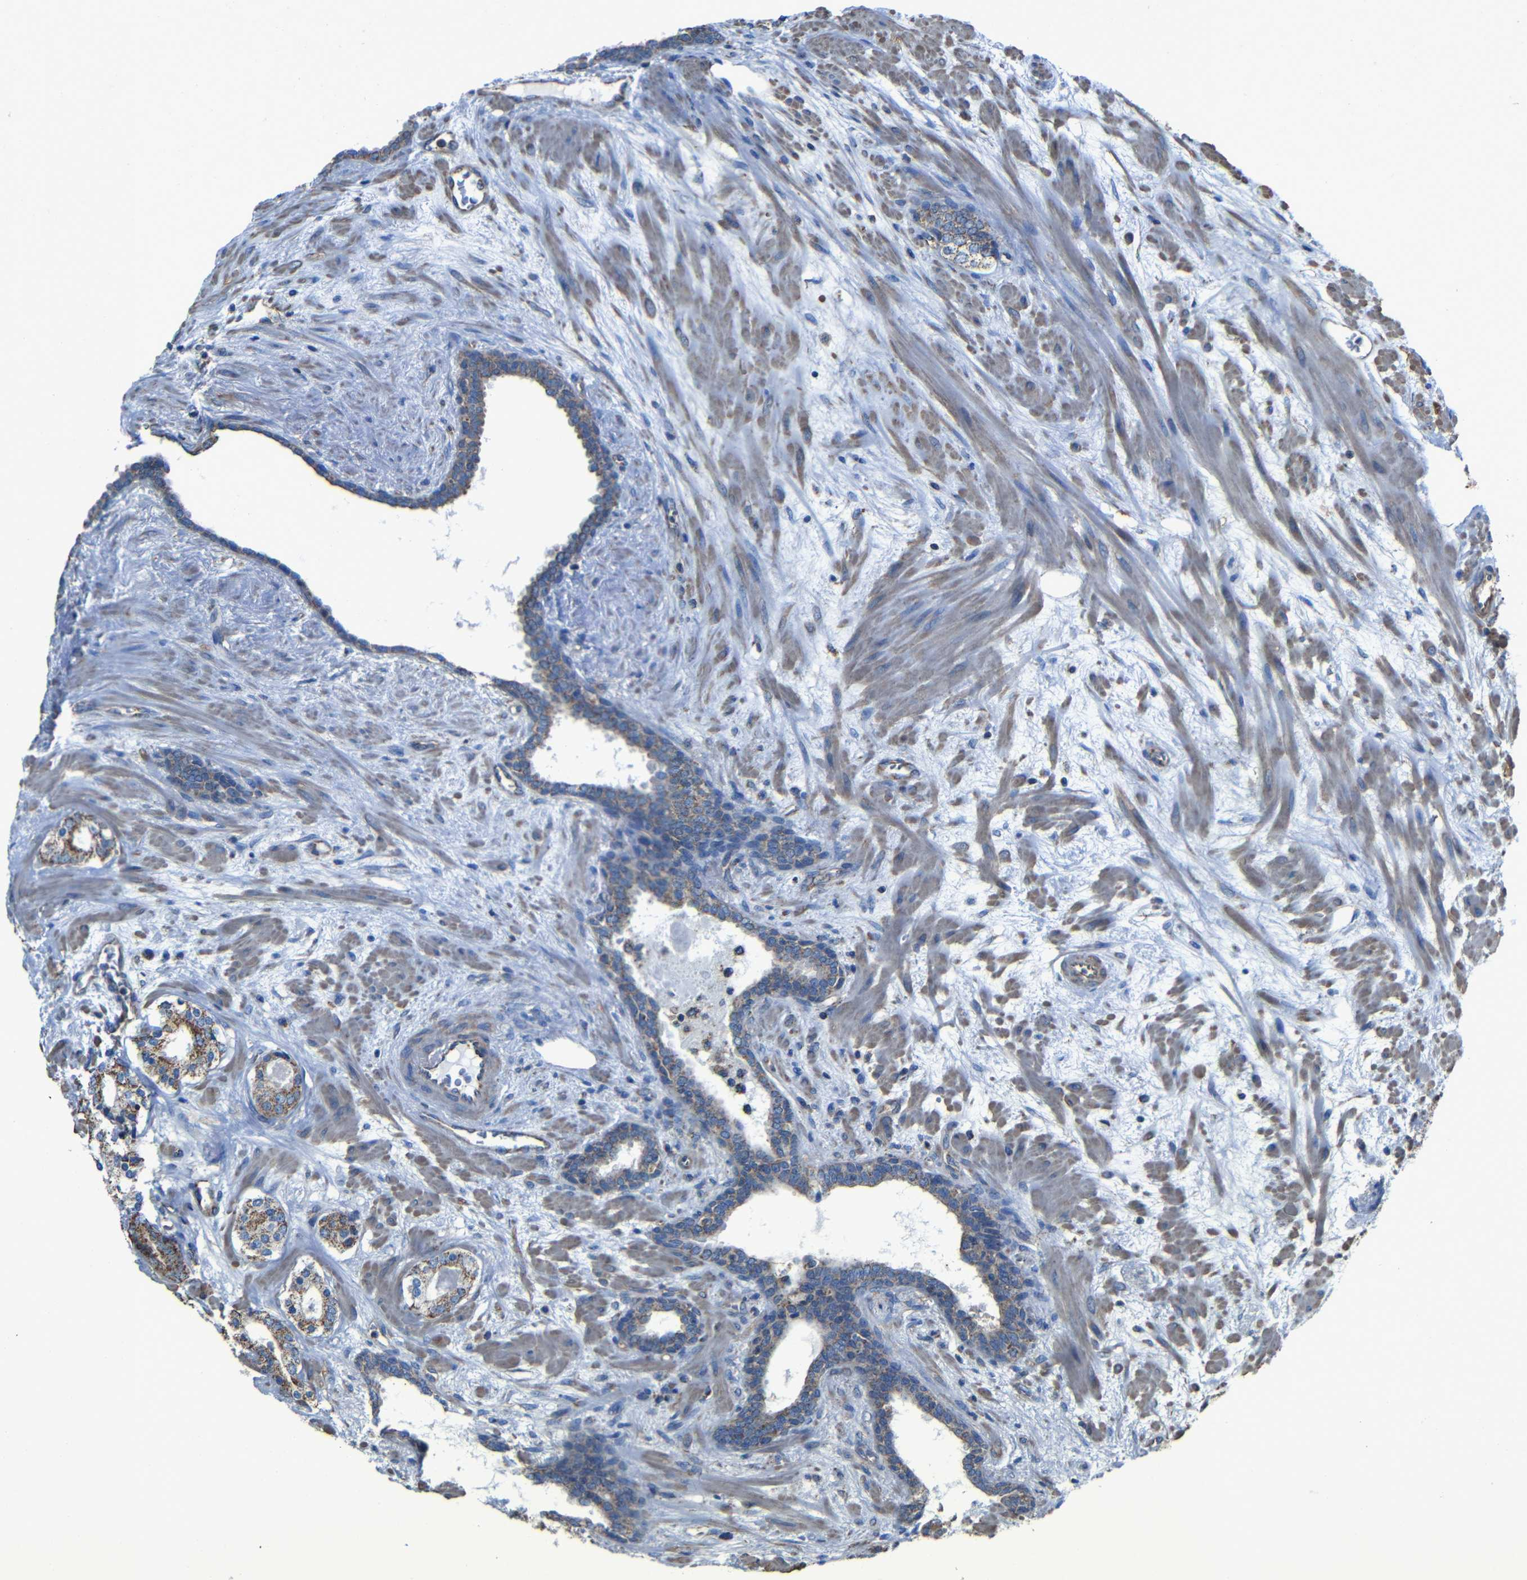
{"staining": {"intensity": "moderate", "quantity": ">75%", "location": "cytoplasmic/membranous"}, "tissue": "prostate cancer", "cell_type": "Tumor cells", "image_type": "cancer", "snomed": [{"axis": "morphology", "description": "Adenocarcinoma, Low grade"}, {"axis": "topography", "description": "Prostate"}], "caption": "This photomicrograph displays prostate cancer stained with immunohistochemistry (IHC) to label a protein in brown. The cytoplasmic/membranous of tumor cells show moderate positivity for the protein. Nuclei are counter-stained blue.", "gene": "INTS6L", "patient": {"sex": "male", "age": 63}}